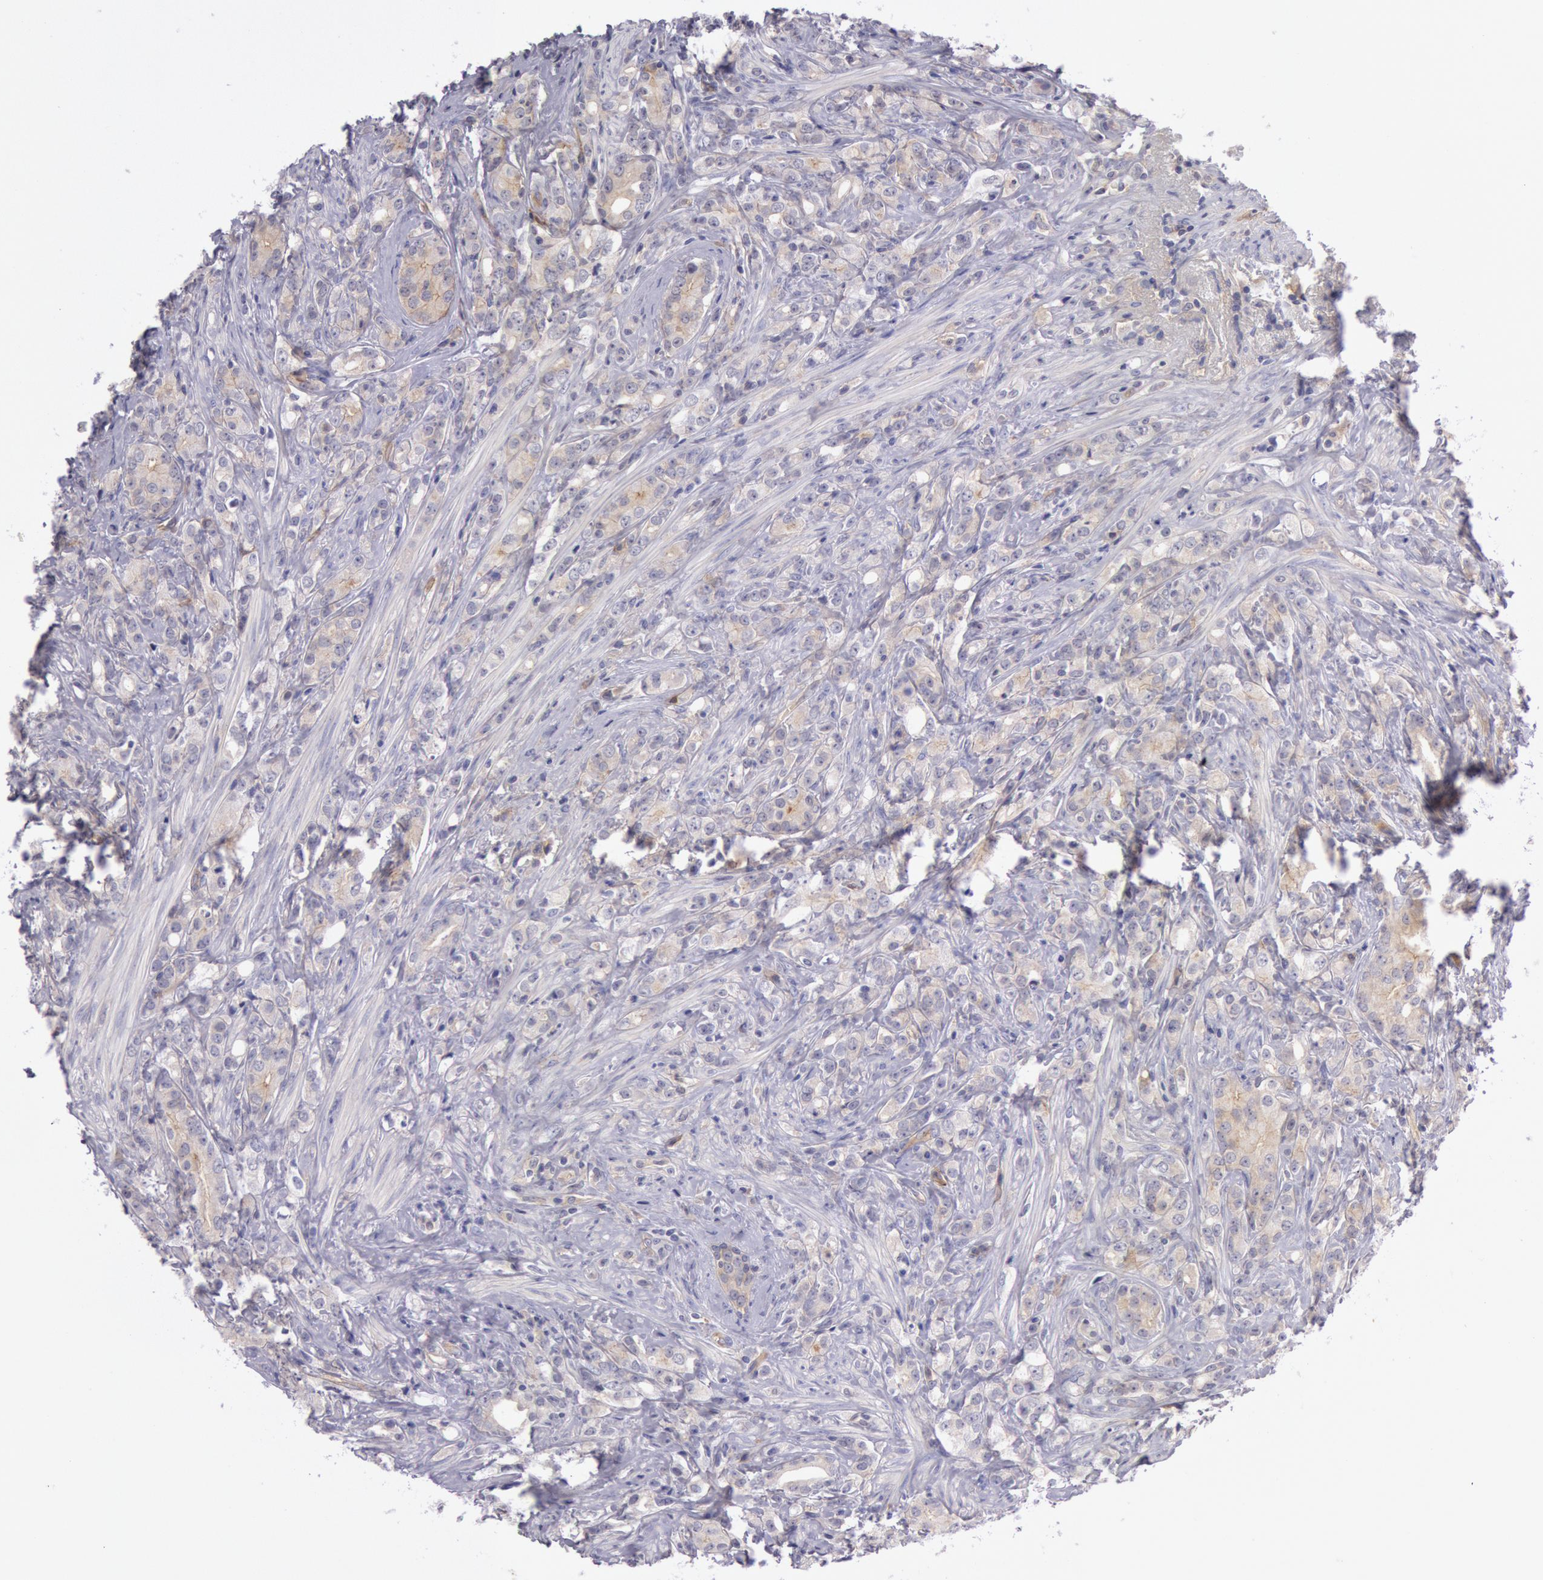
{"staining": {"intensity": "weak", "quantity": "<25%", "location": "cytoplasmic/membranous"}, "tissue": "prostate cancer", "cell_type": "Tumor cells", "image_type": "cancer", "snomed": [{"axis": "morphology", "description": "Adenocarcinoma, Medium grade"}, {"axis": "topography", "description": "Prostate"}], "caption": "High magnification brightfield microscopy of prostate cancer (medium-grade adenocarcinoma) stained with DAB (3,3'-diaminobenzidine) (brown) and counterstained with hematoxylin (blue): tumor cells show no significant expression.", "gene": "MYO5A", "patient": {"sex": "male", "age": 59}}